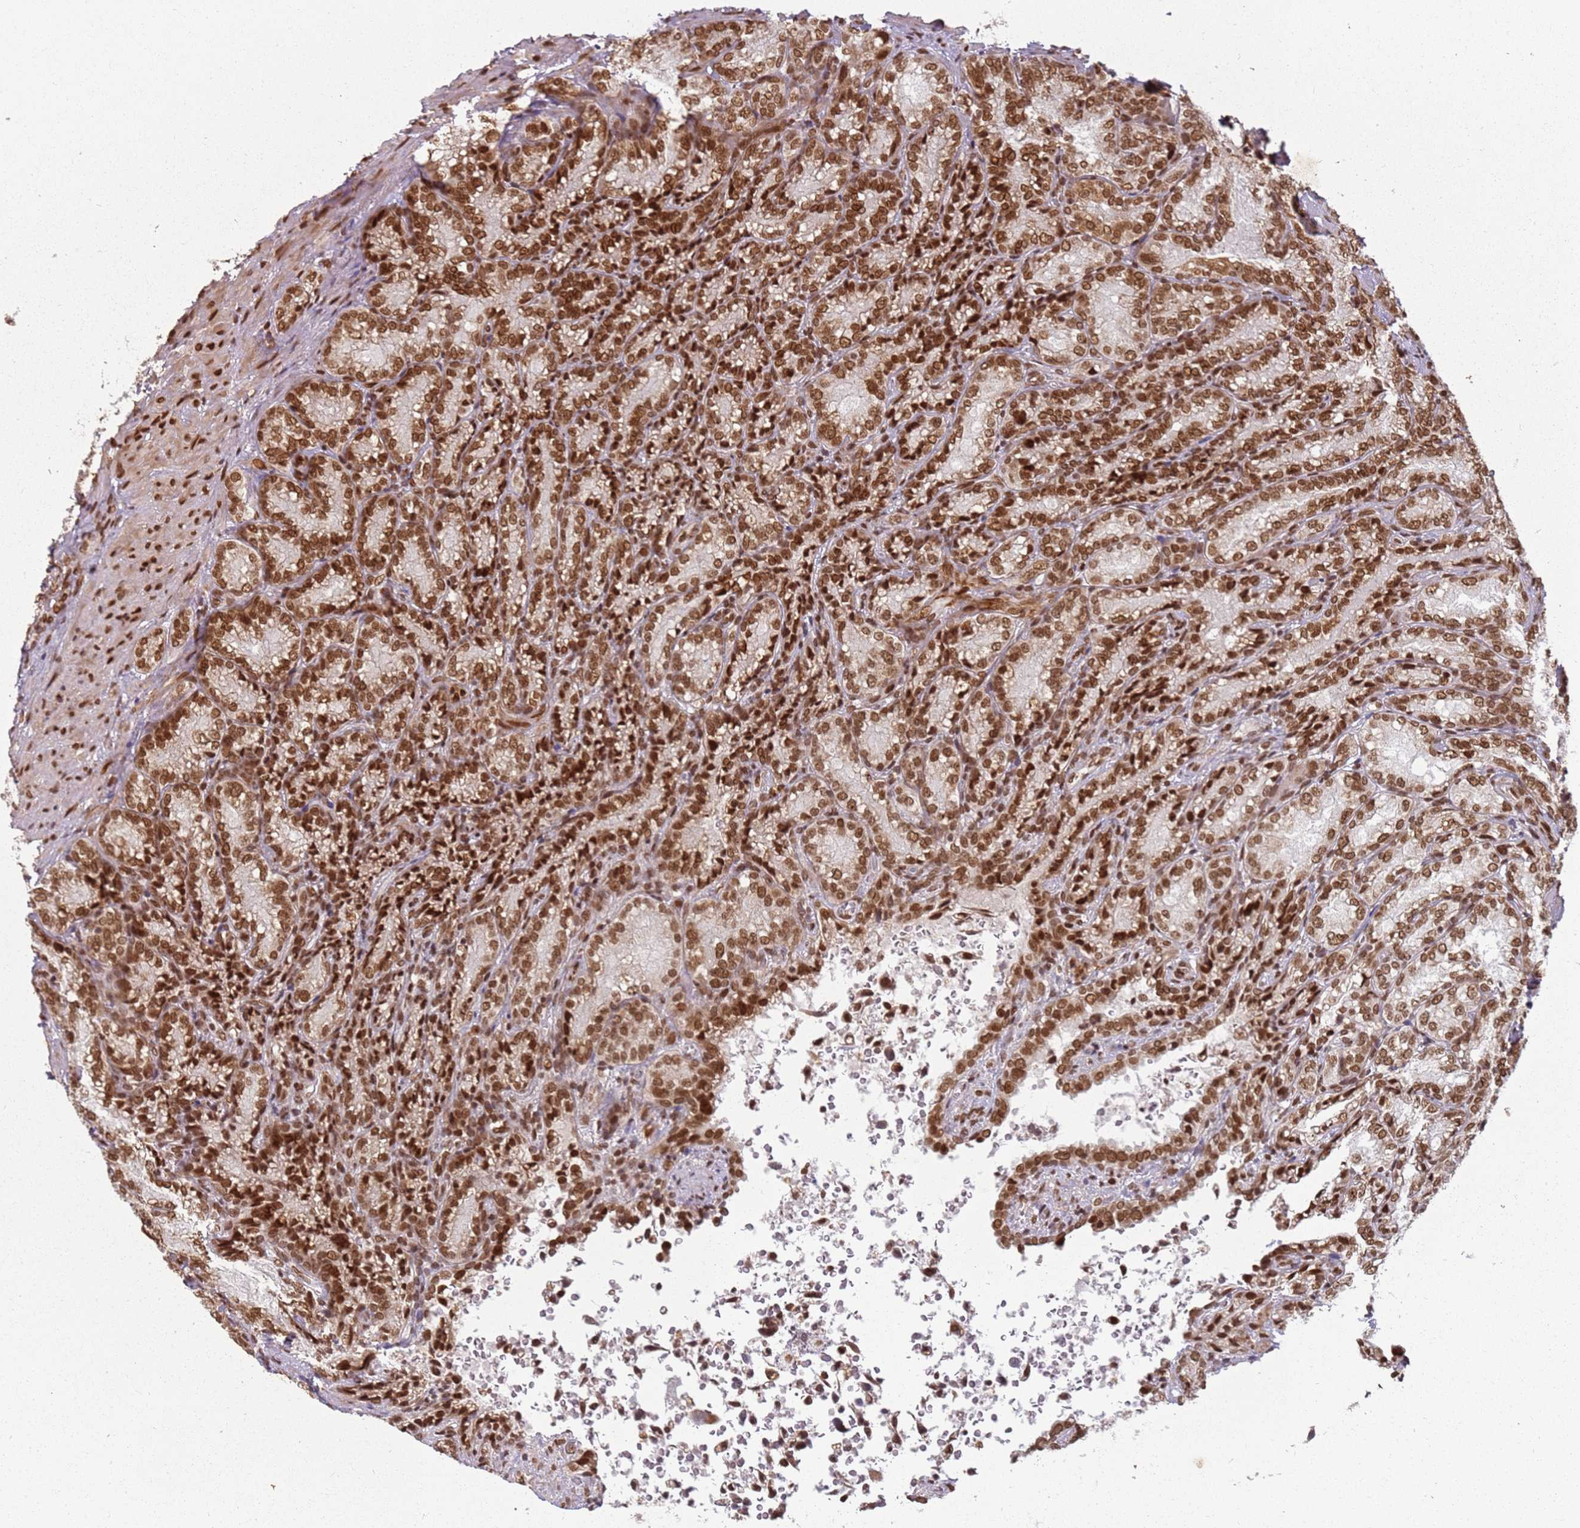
{"staining": {"intensity": "strong", "quantity": ">75%", "location": "nuclear"}, "tissue": "seminal vesicle", "cell_type": "Glandular cells", "image_type": "normal", "snomed": [{"axis": "morphology", "description": "Normal tissue, NOS"}, {"axis": "topography", "description": "Seminal veicle"}], "caption": "A micrograph of human seminal vesicle stained for a protein reveals strong nuclear brown staining in glandular cells. The protein of interest is shown in brown color, while the nuclei are stained blue.", "gene": "TENT4A", "patient": {"sex": "male", "age": 58}}